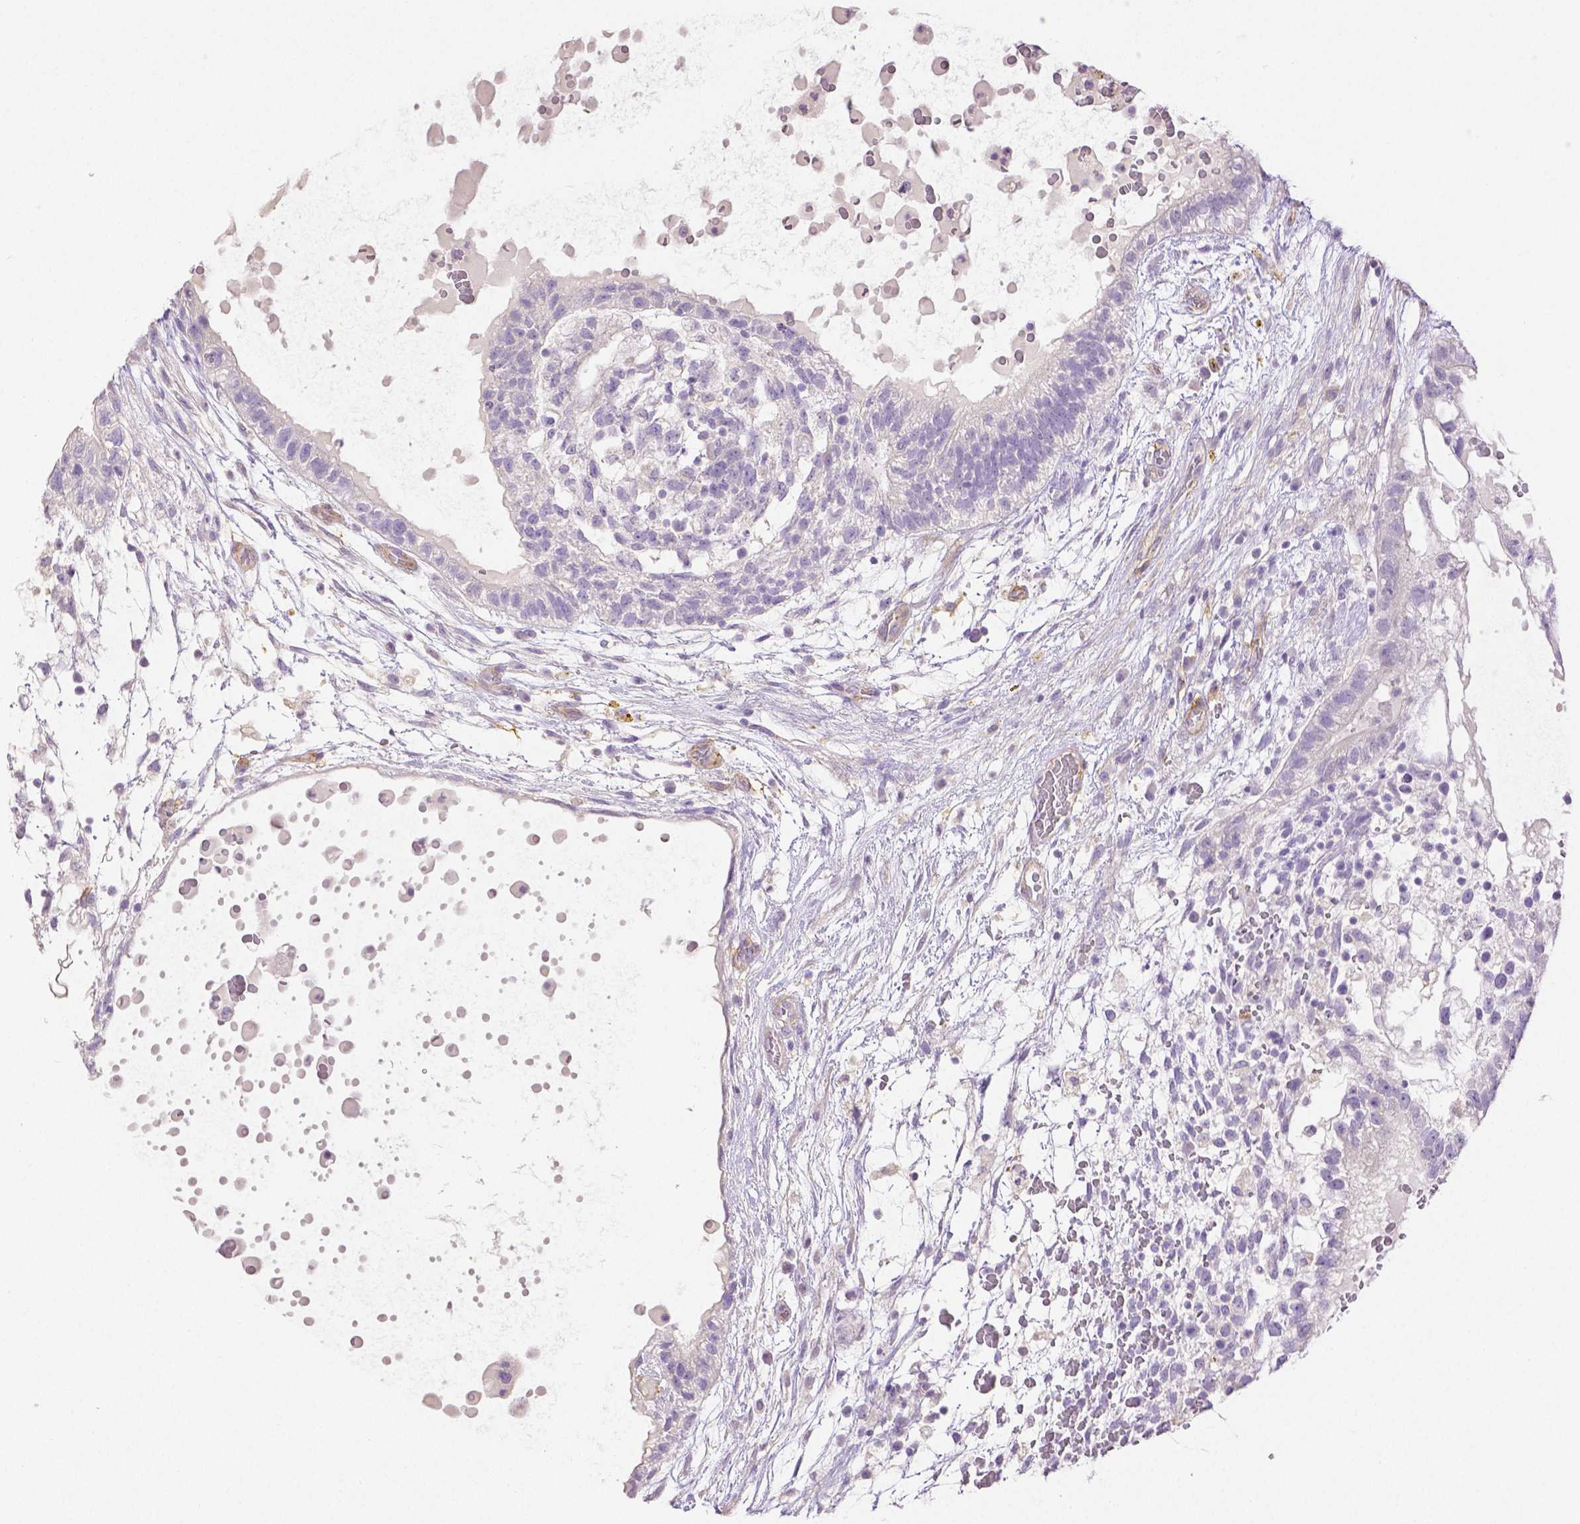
{"staining": {"intensity": "negative", "quantity": "none", "location": "none"}, "tissue": "testis cancer", "cell_type": "Tumor cells", "image_type": "cancer", "snomed": [{"axis": "morphology", "description": "Normal tissue, NOS"}, {"axis": "morphology", "description": "Carcinoma, Embryonal, NOS"}, {"axis": "topography", "description": "Testis"}], "caption": "Immunohistochemistry photomicrograph of neoplastic tissue: testis cancer (embryonal carcinoma) stained with DAB (3,3'-diaminobenzidine) reveals no significant protein positivity in tumor cells.", "gene": "THY1", "patient": {"sex": "male", "age": 32}}